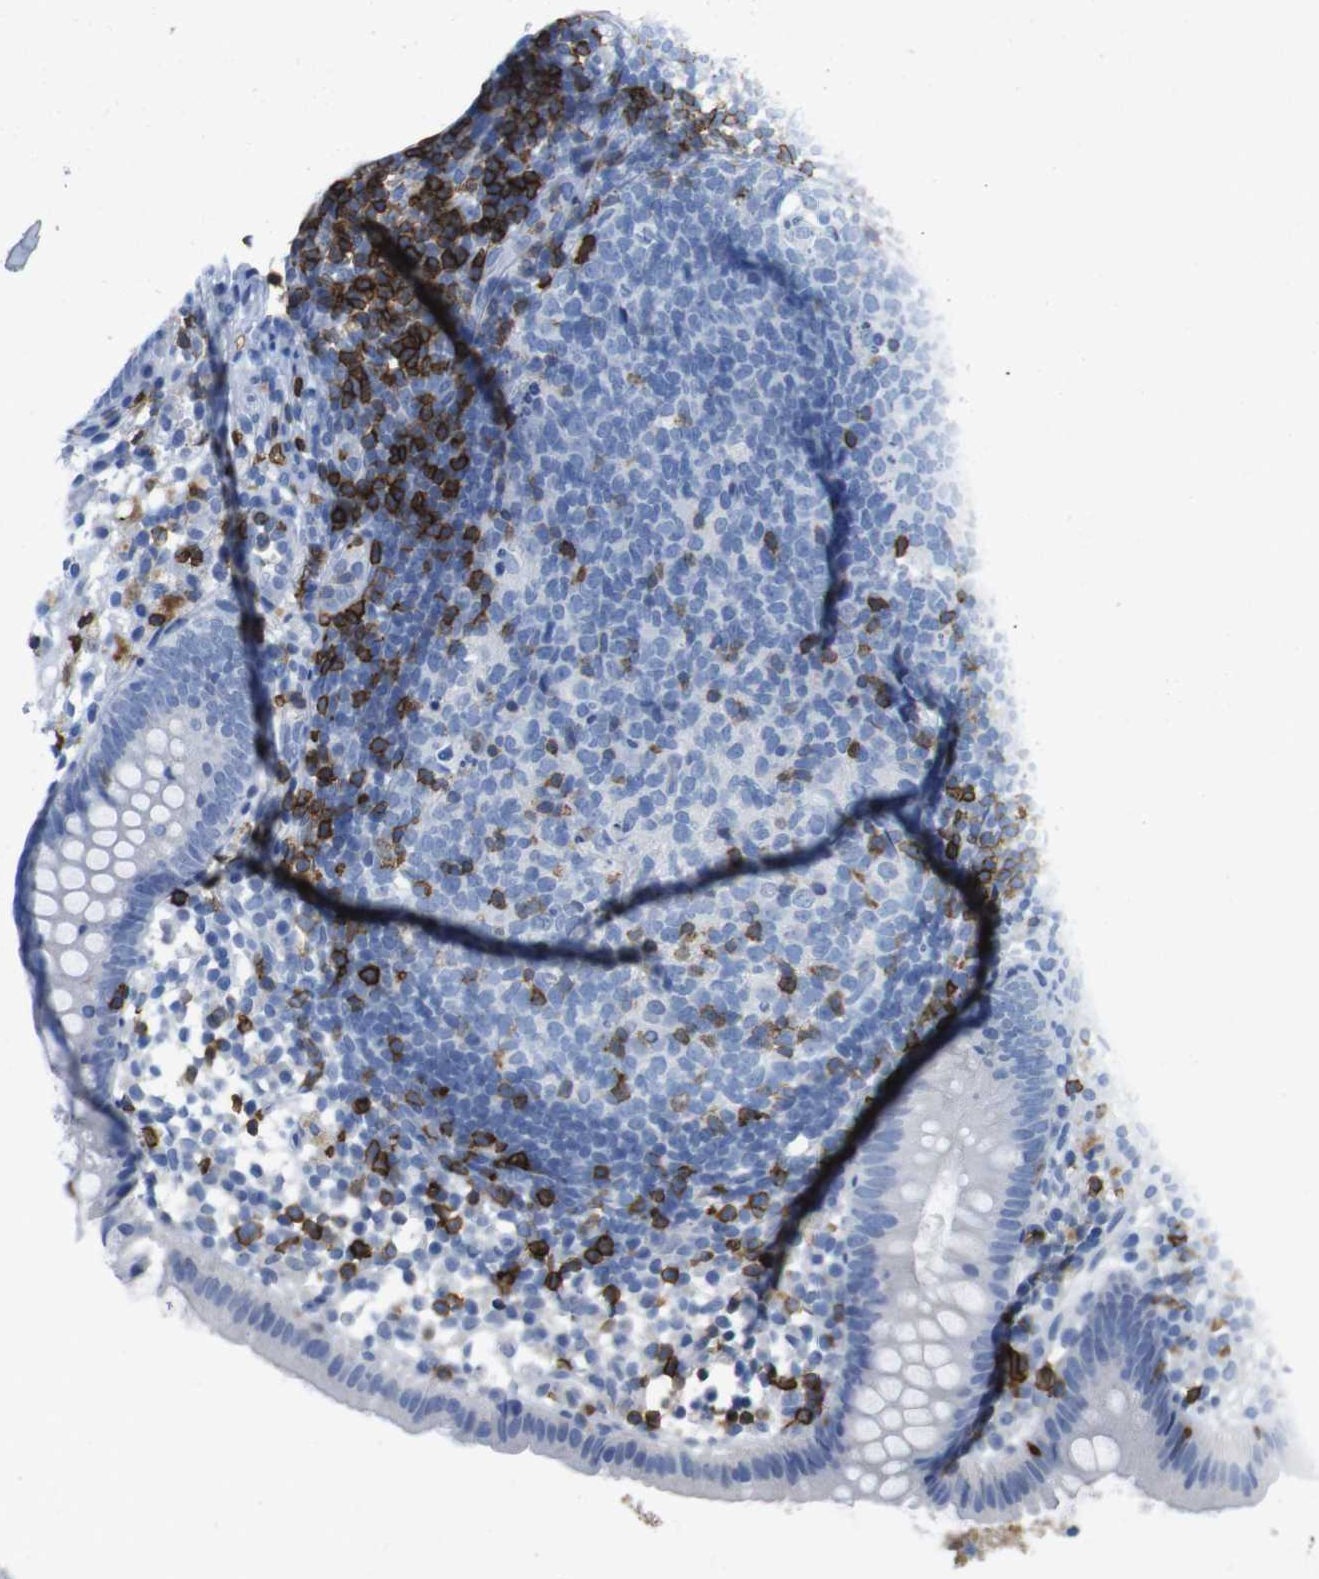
{"staining": {"intensity": "negative", "quantity": "none", "location": "none"}, "tissue": "appendix", "cell_type": "Glandular cells", "image_type": "normal", "snomed": [{"axis": "morphology", "description": "Normal tissue, NOS"}, {"axis": "topography", "description": "Appendix"}], "caption": "DAB immunohistochemical staining of normal appendix reveals no significant expression in glandular cells.", "gene": "CD5", "patient": {"sex": "female", "age": 20}}